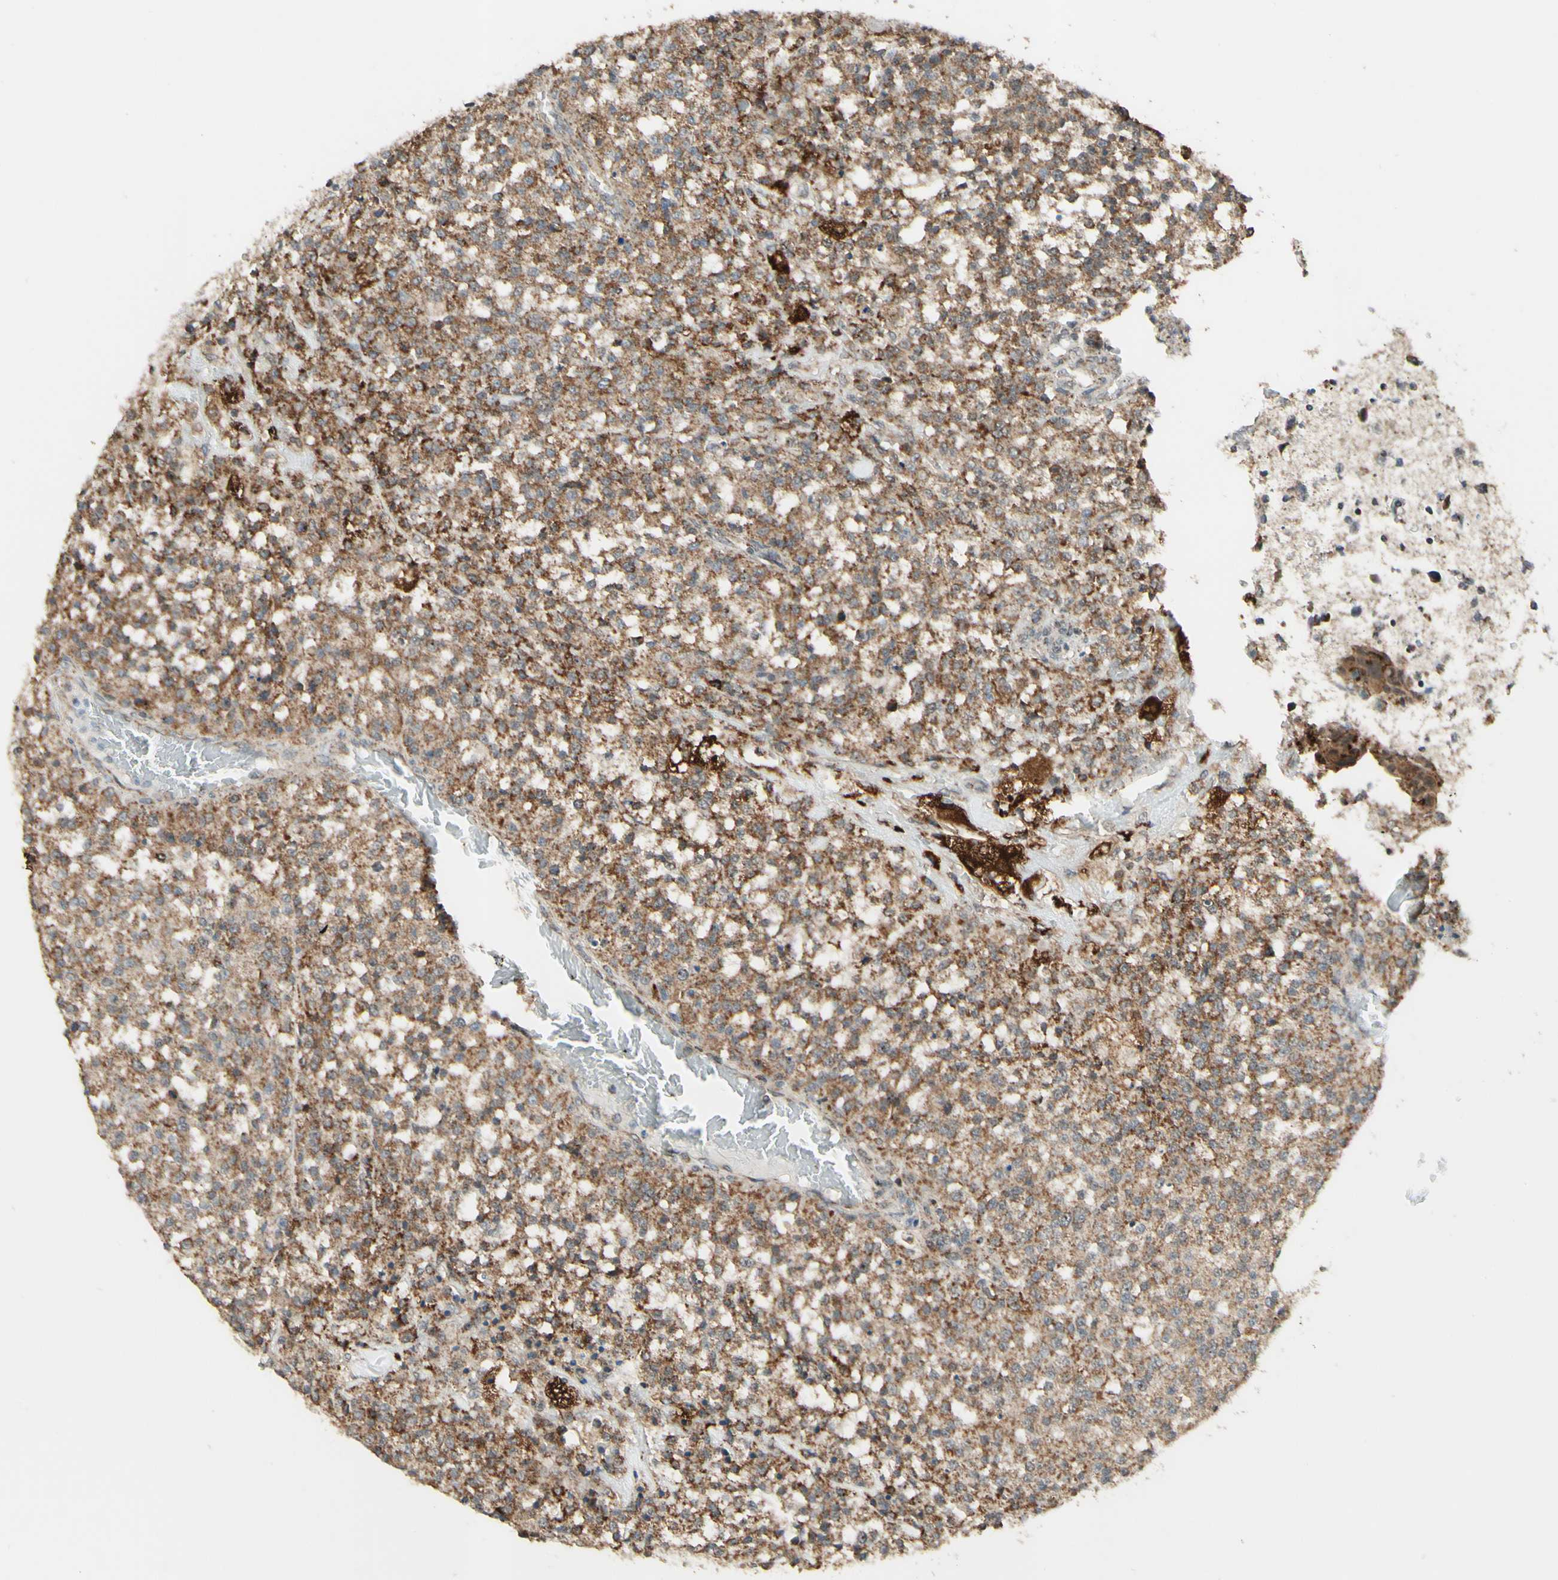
{"staining": {"intensity": "moderate", "quantity": ">75%", "location": "cytoplasmic/membranous"}, "tissue": "testis cancer", "cell_type": "Tumor cells", "image_type": "cancer", "snomed": [{"axis": "morphology", "description": "Seminoma, NOS"}, {"axis": "topography", "description": "Testis"}], "caption": "Immunohistochemistry of human testis cancer (seminoma) displays medium levels of moderate cytoplasmic/membranous staining in about >75% of tumor cells.", "gene": "DHRS3", "patient": {"sex": "male", "age": 59}}